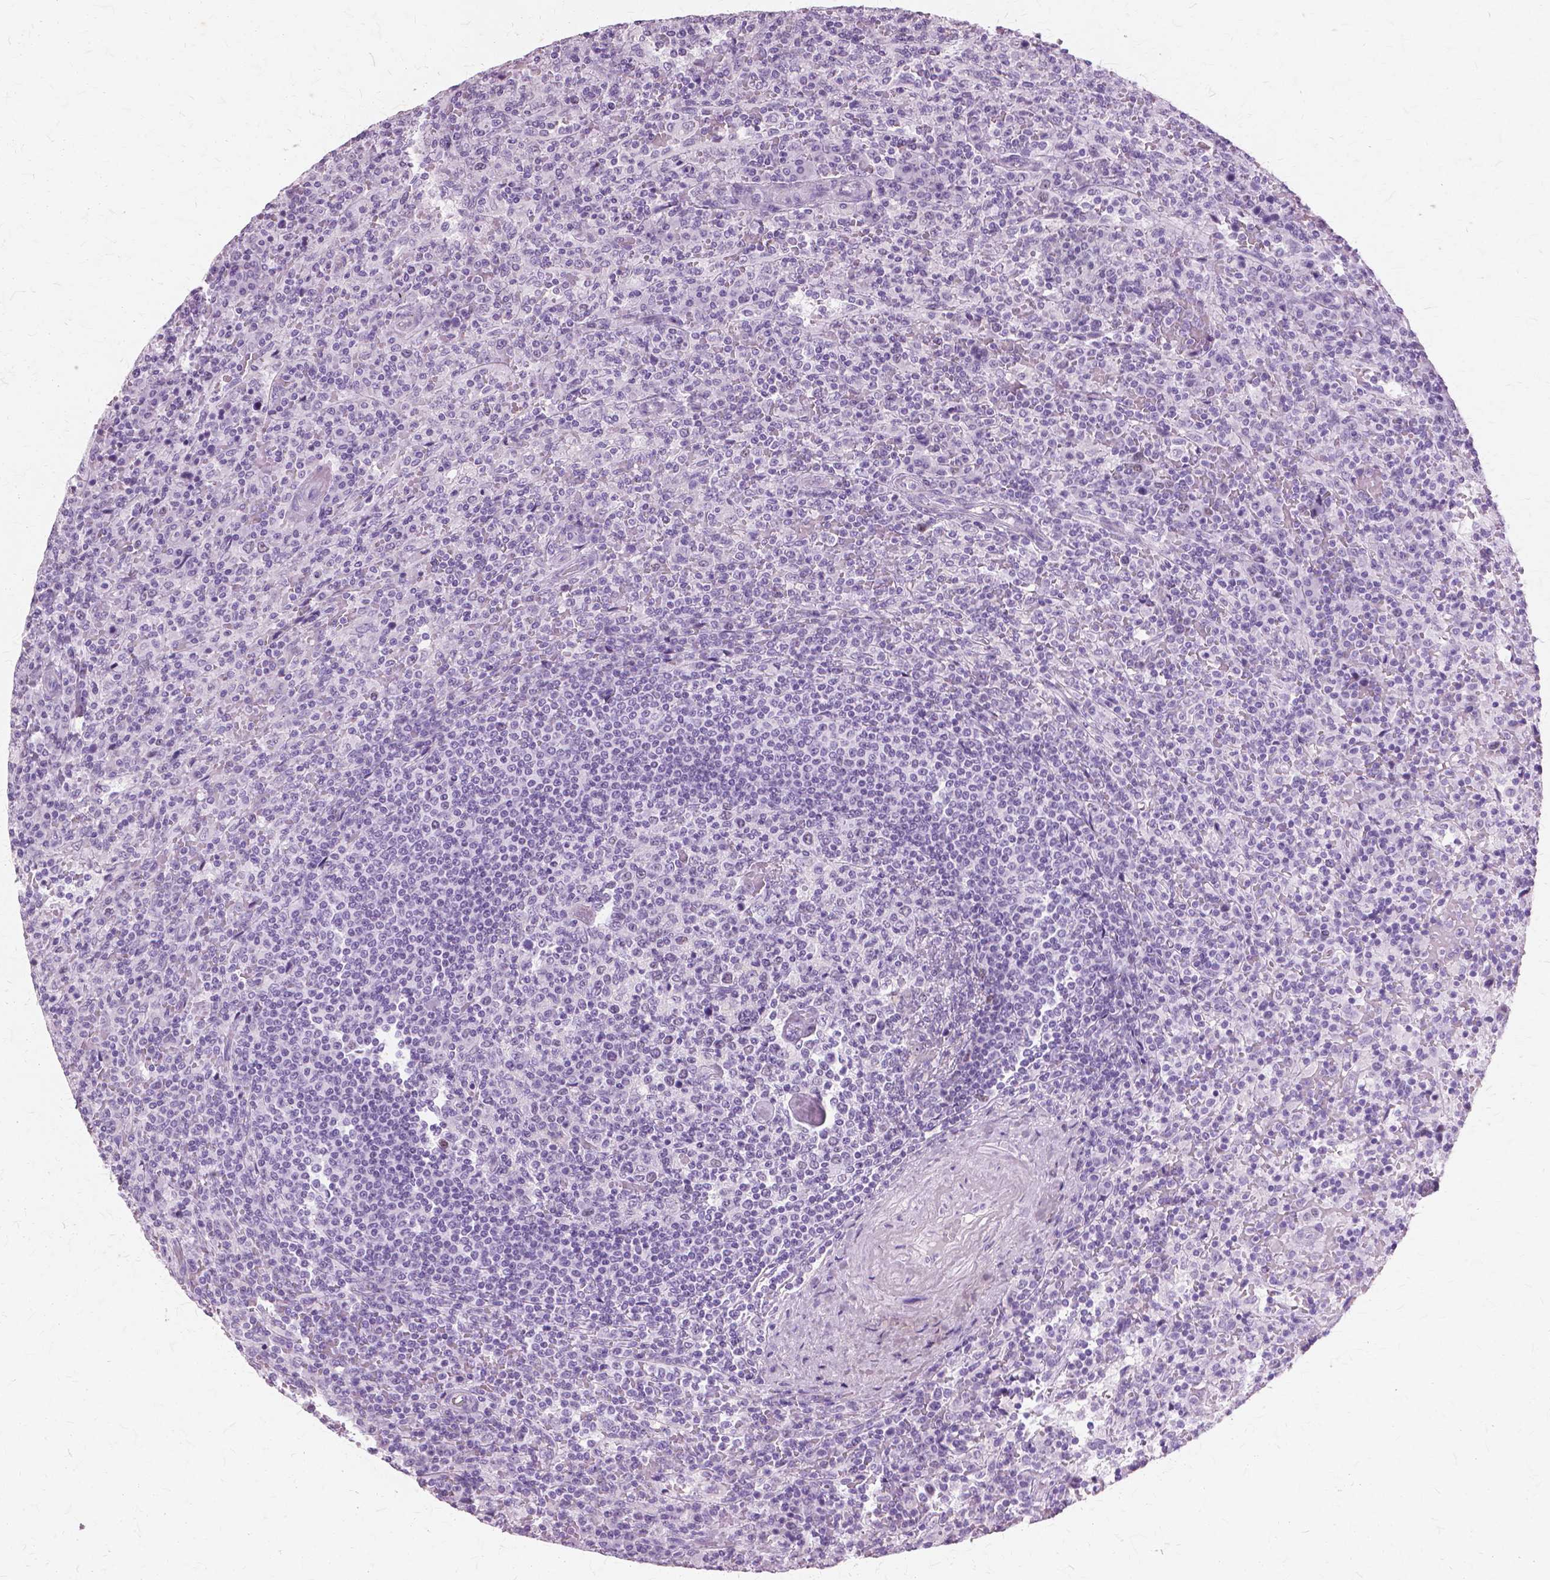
{"staining": {"intensity": "negative", "quantity": "none", "location": "none"}, "tissue": "lymphoma", "cell_type": "Tumor cells", "image_type": "cancer", "snomed": [{"axis": "morphology", "description": "Malignant lymphoma, non-Hodgkin's type, Low grade"}, {"axis": "topography", "description": "Spleen"}], "caption": "The IHC photomicrograph has no significant positivity in tumor cells of malignant lymphoma, non-Hodgkin's type (low-grade) tissue.", "gene": "SFTPD", "patient": {"sex": "male", "age": 62}}